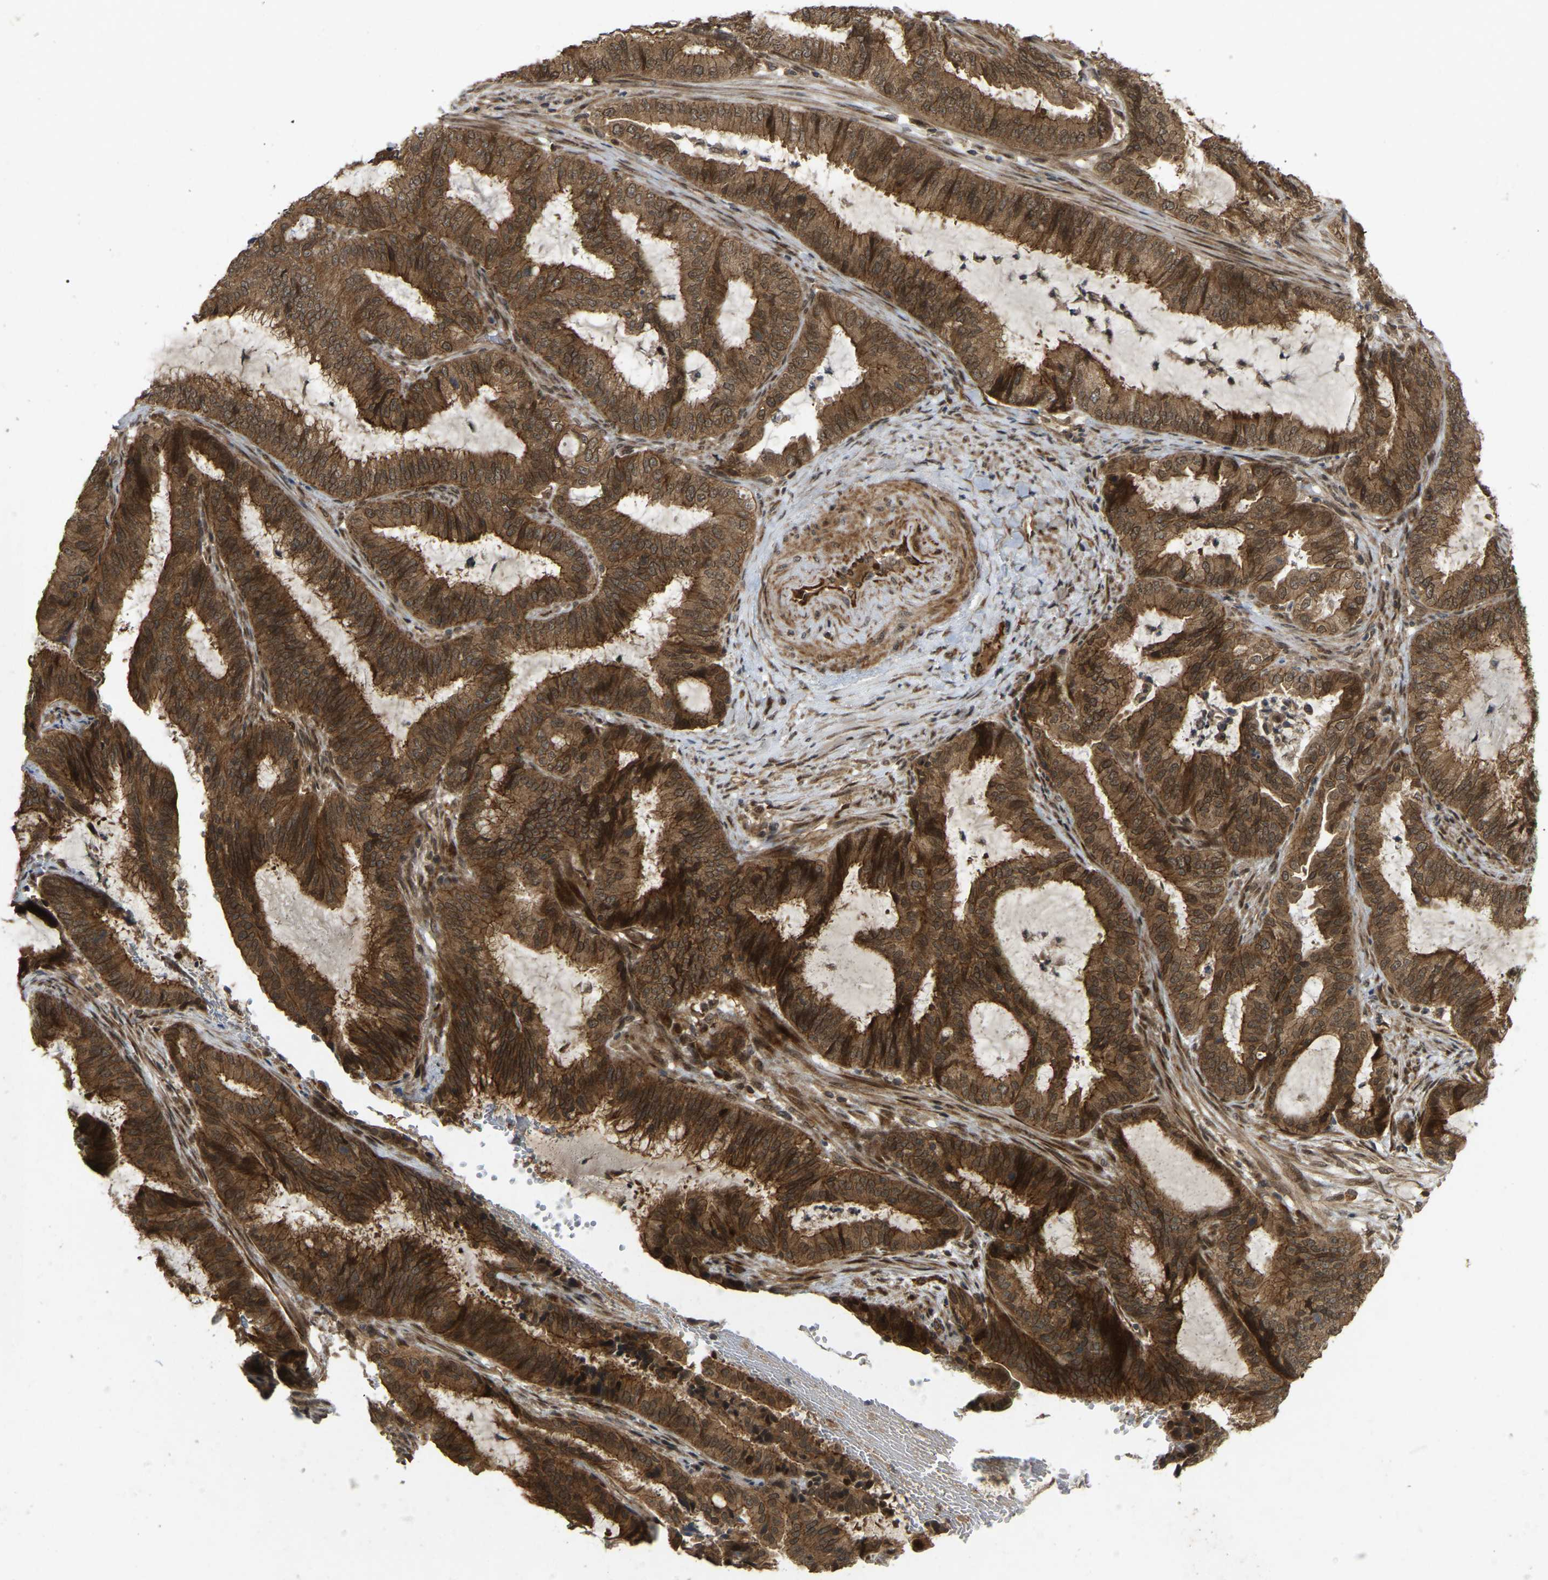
{"staining": {"intensity": "strong", "quantity": ">75%", "location": "cytoplasmic/membranous,nuclear"}, "tissue": "endometrial cancer", "cell_type": "Tumor cells", "image_type": "cancer", "snomed": [{"axis": "morphology", "description": "Adenocarcinoma, NOS"}, {"axis": "topography", "description": "Endometrium"}], "caption": "Endometrial cancer stained with a protein marker displays strong staining in tumor cells.", "gene": "KIAA1549", "patient": {"sex": "female", "age": 51}}